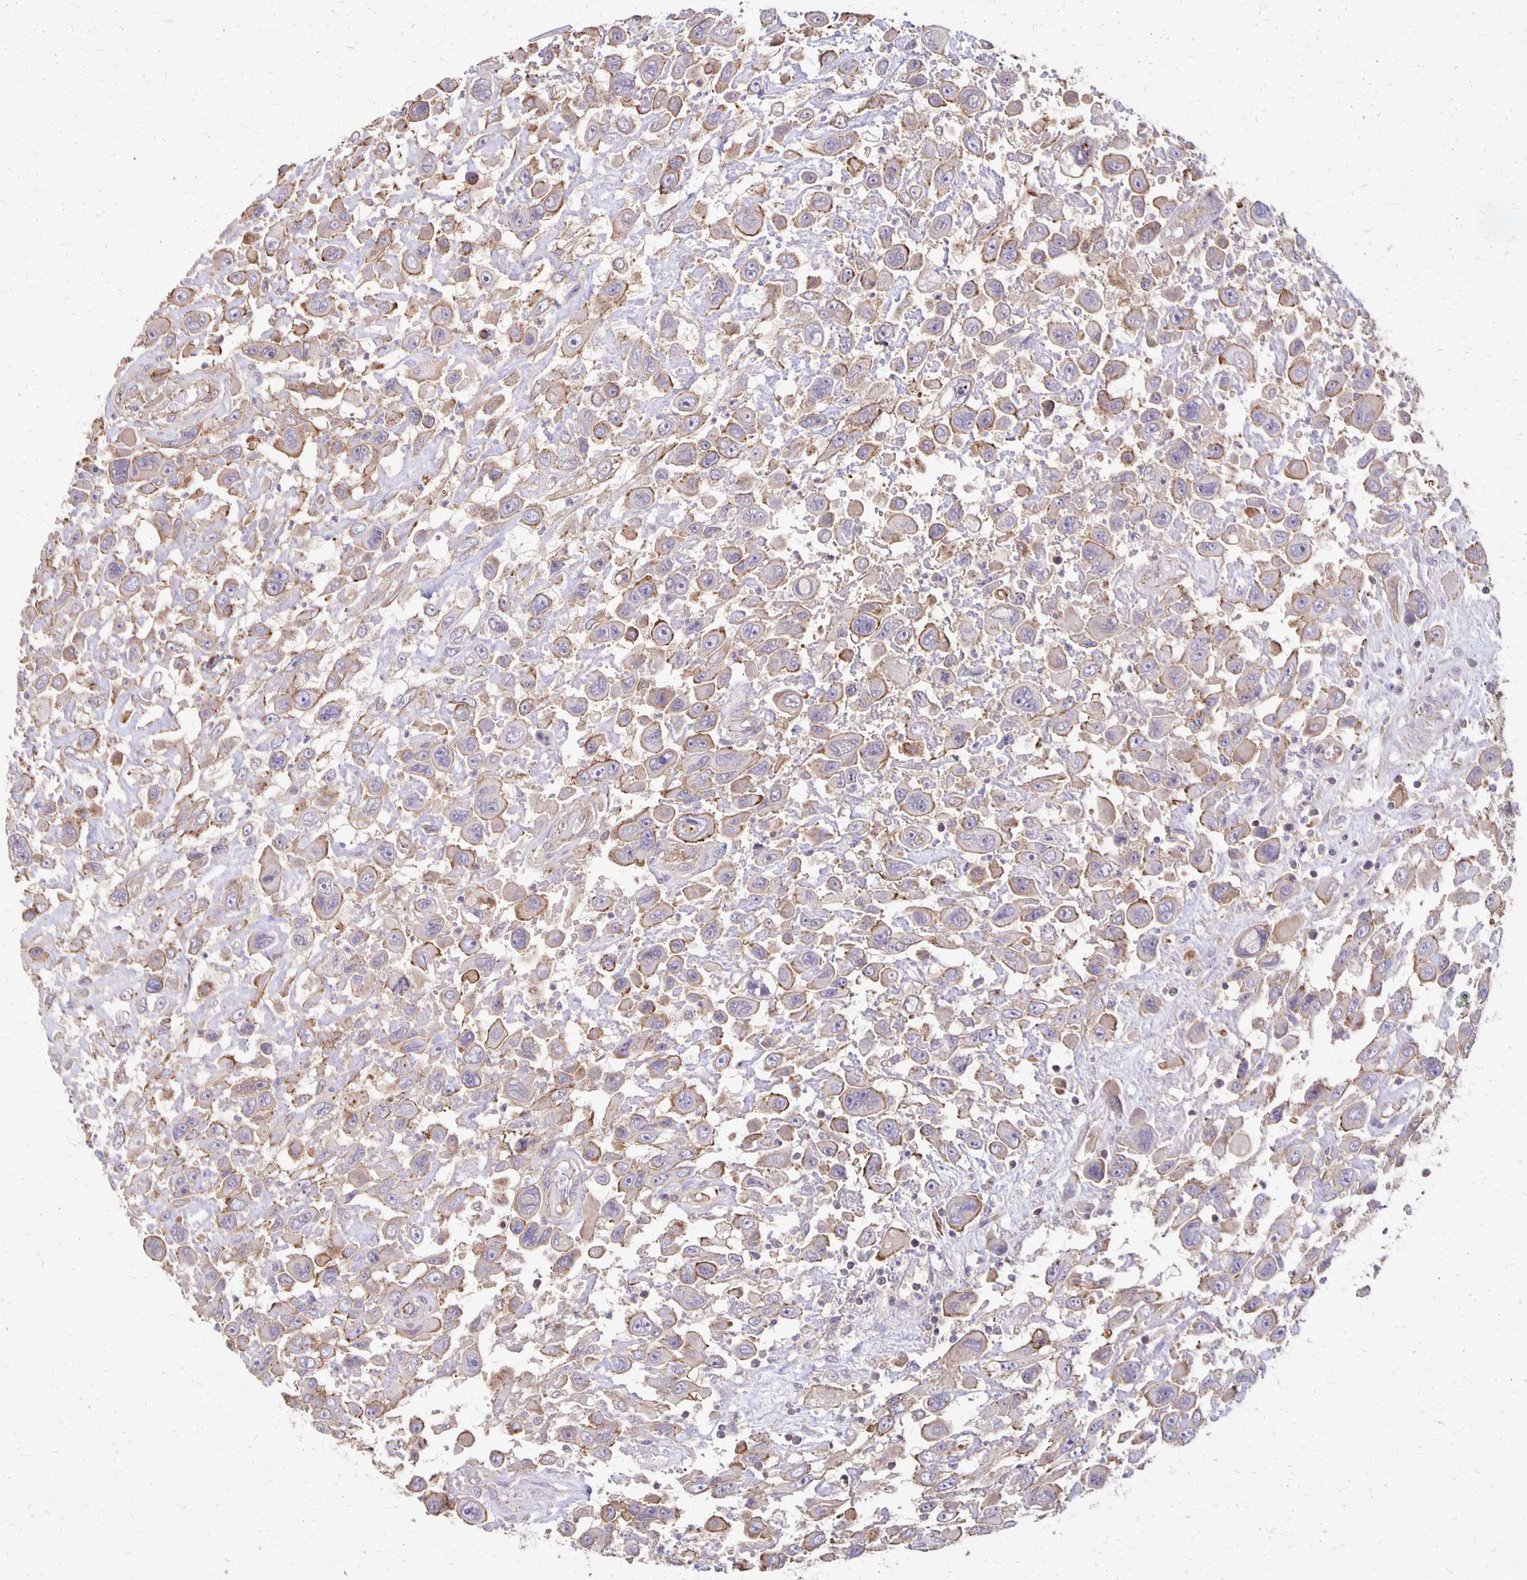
{"staining": {"intensity": "weak", "quantity": ">75%", "location": "cytoplasmic/membranous"}, "tissue": "urothelial cancer", "cell_type": "Tumor cells", "image_type": "cancer", "snomed": [{"axis": "morphology", "description": "Urothelial carcinoma, High grade"}, {"axis": "topography", "description": "Urinary bladder"}], "caption": "Immunohistochemical staining of human urothelial cancer demonstrates weak cytoplasmic/membranous protein expression in approximately >75% of tumor cells.", "gene": "PROM2", "patient": {"sex": "male", "age": 53}}